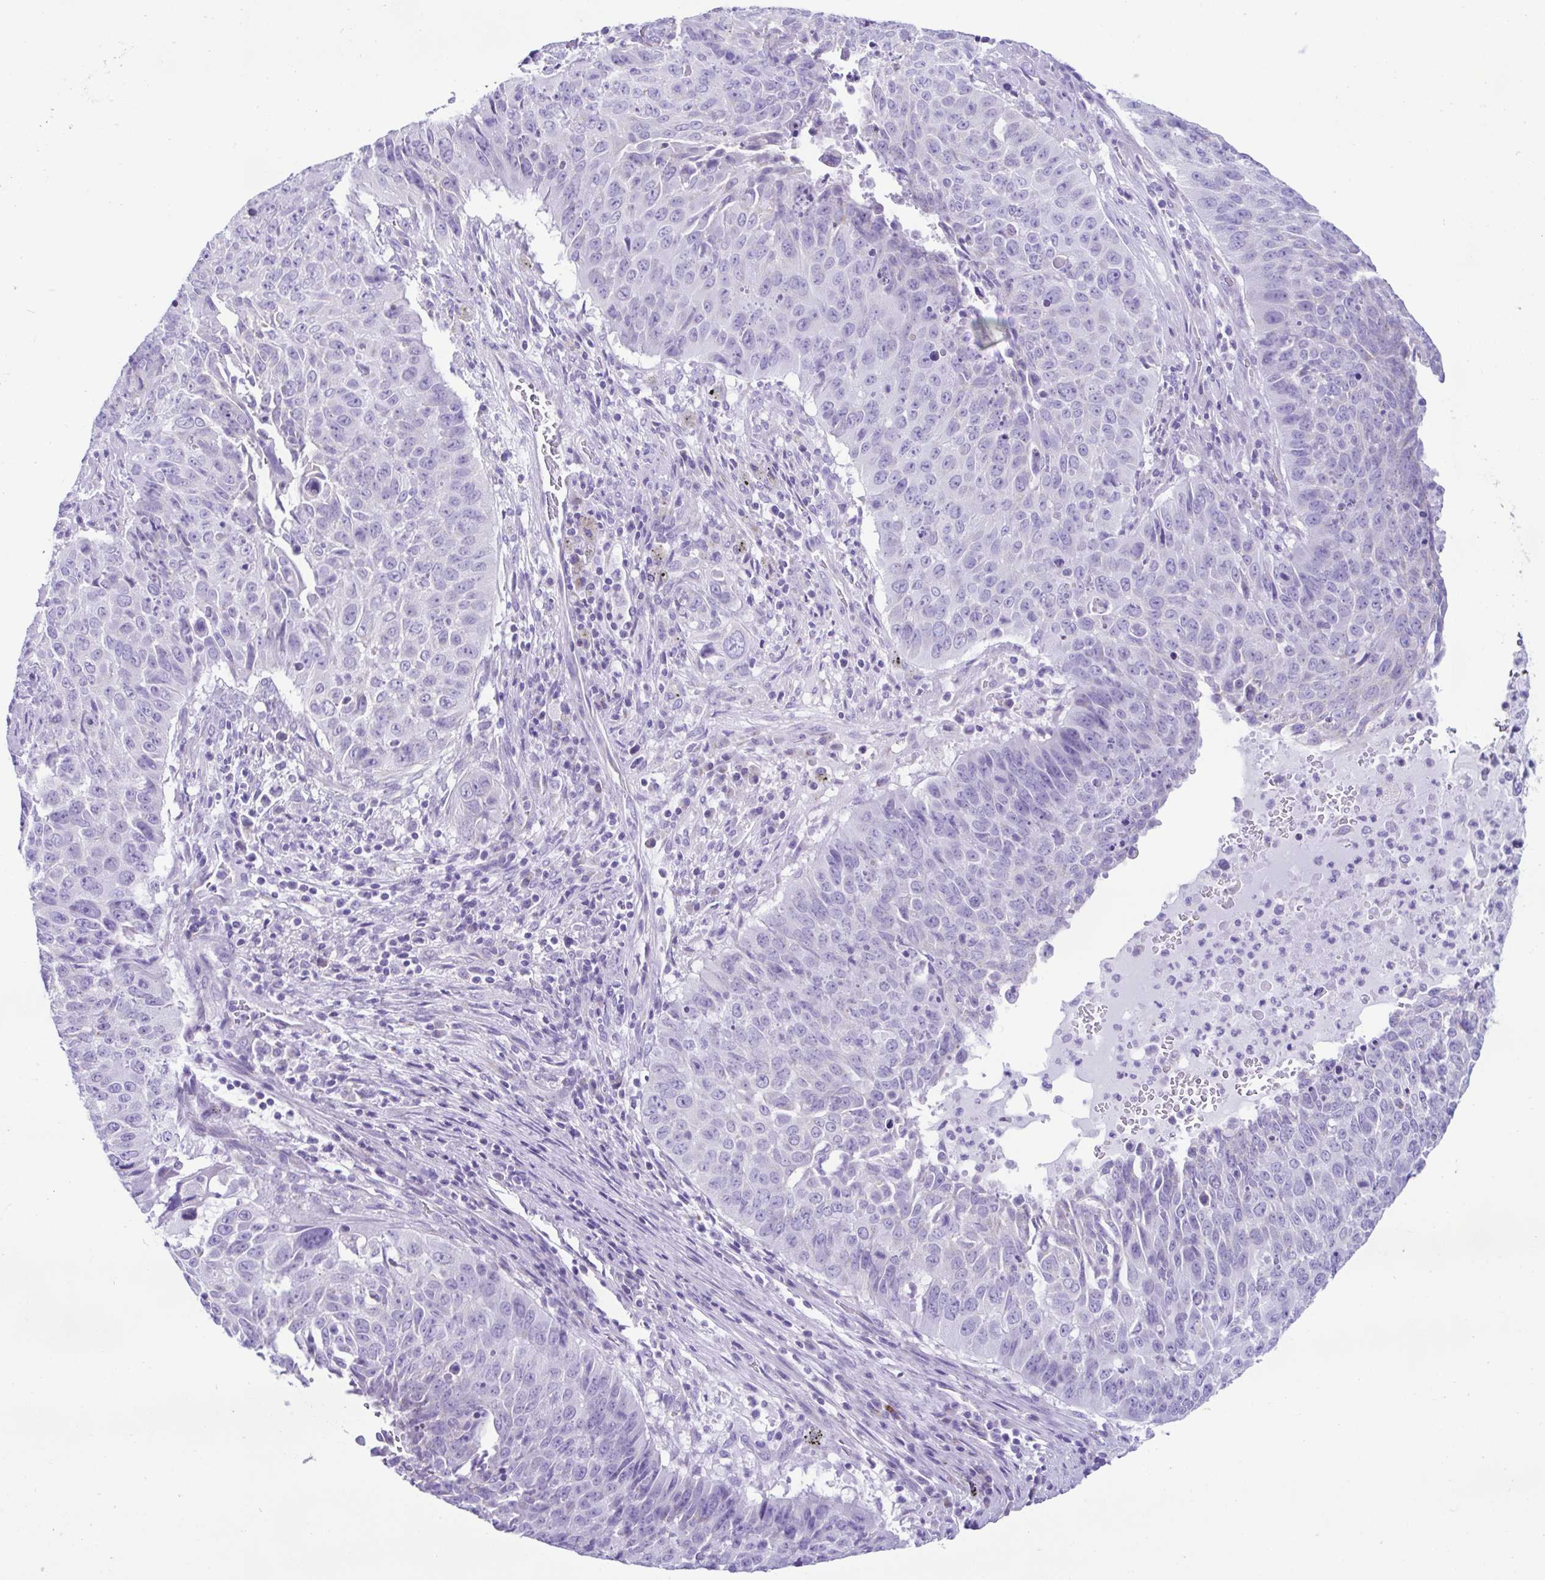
{"staining": {"intensity": "negative", "quantity": "none", "location": "none"}, "tissue": "lung cancer", "cell_type": "Tumor cells", "image_type": "cancer", "snomed": [{"axis": "morphology", "description": "Normal tissue, NOS"}, {"axis": "morphology", "description": "Squamous cell carcinoma, NOS"}, {"axis": "topography", "description": "Bronchus"}, {"axis": "topography", "description": "Lung"}], "caption": "Human lung squamous cell carcinoma stained for a protein using immunohistochemistry (IHC) demonstrates no positivity in tumor cells.", "gene": "ACTRT3", "patient": {"sex": "male", "age": 64}}